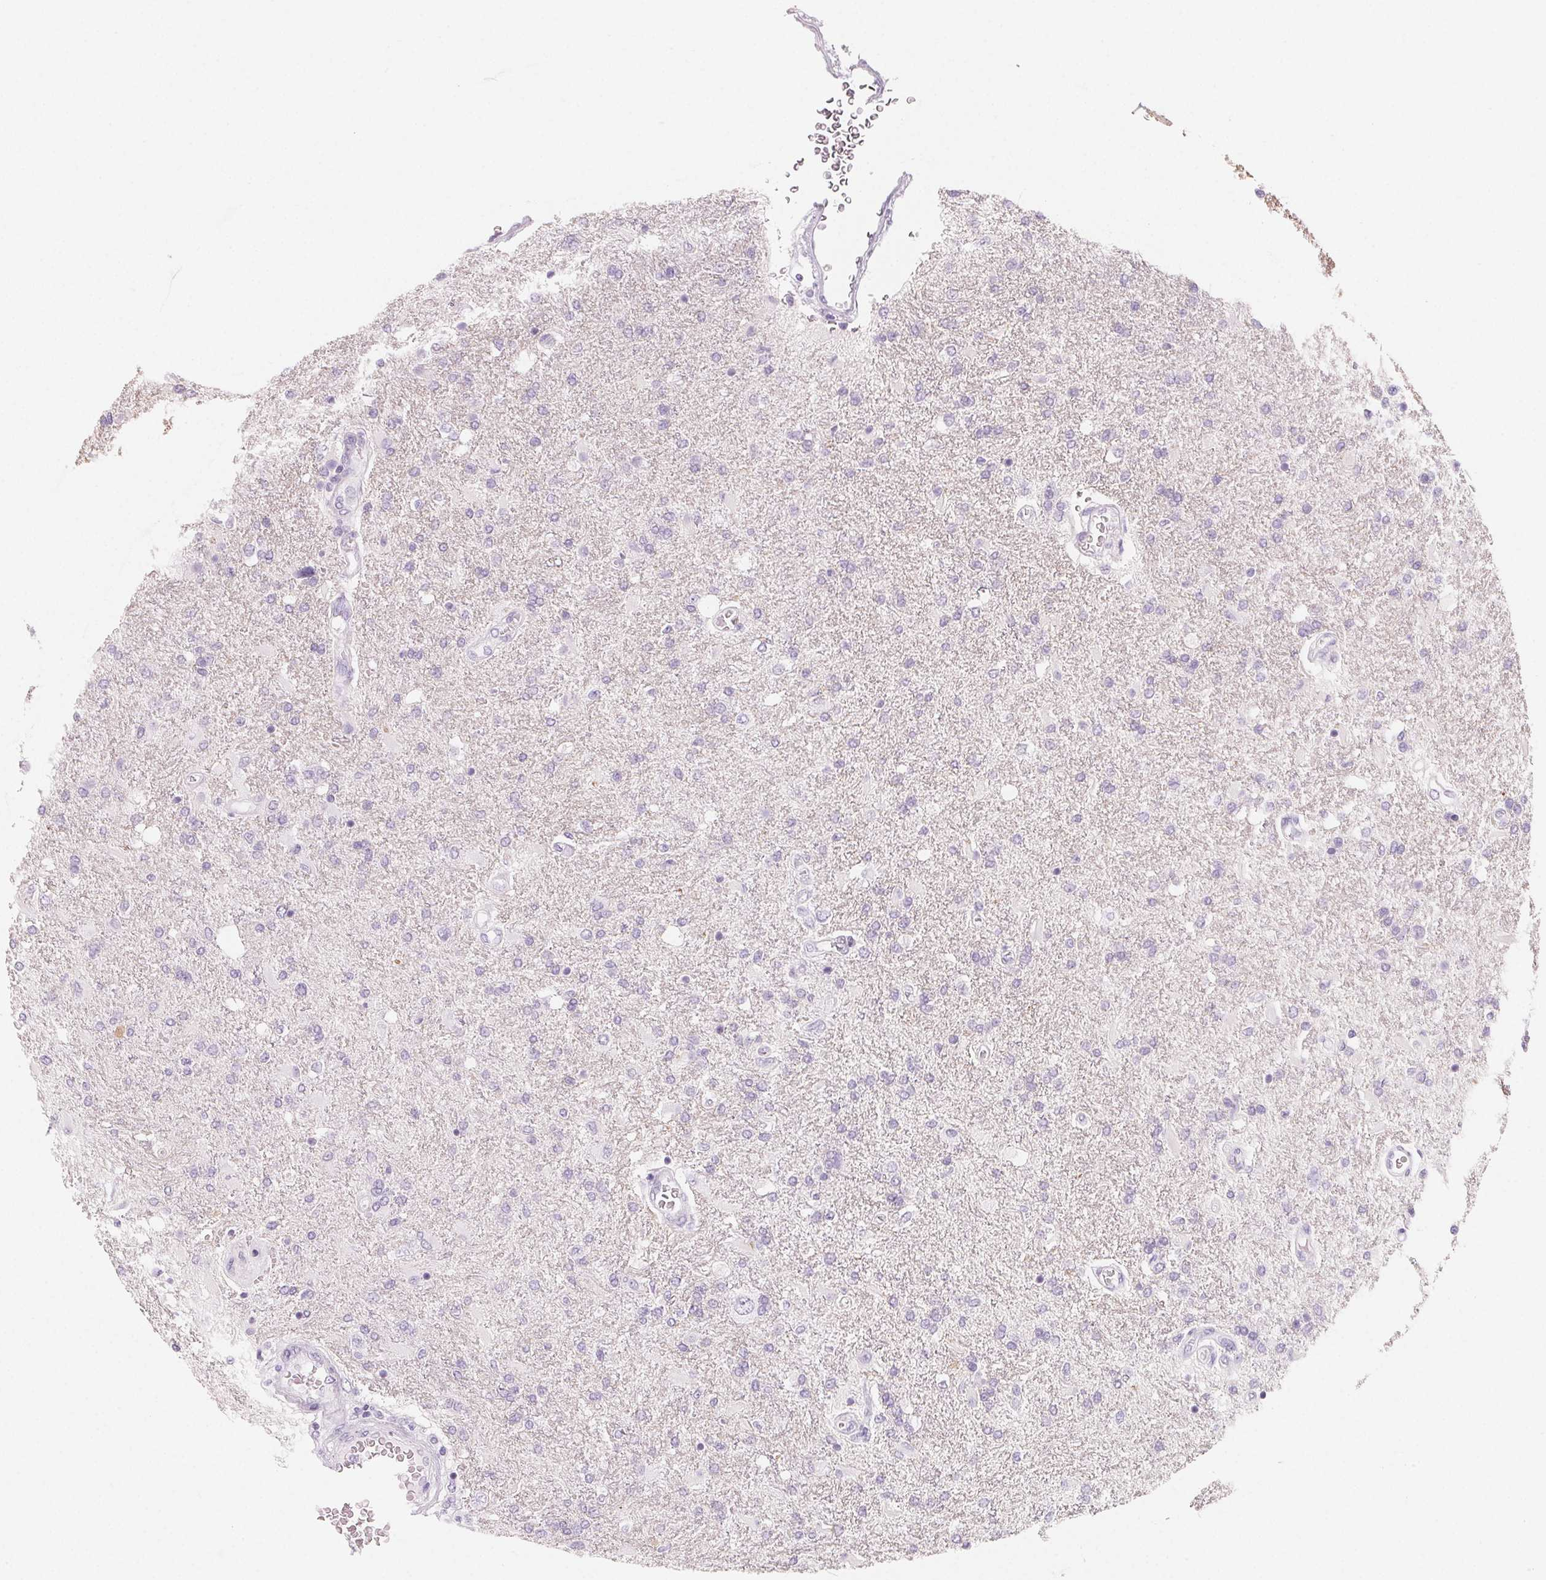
{"staining": {"intensity": "negative", "quantity": "none", "location": "none"}, "tissue": "glioma", "cell_type": "Tumor cells", "image_type": "cancer", "snomed": [{"axis": "morphology", "description": "Glioma, malignant, High grade"}, {"axis": "topography", "description": "Cerebral cortex"}], "caption": "Glioma was stained to show a protein in brown. There is no significant positivity in tumor cells.", "gene": "SH3GL2", "patient": {"sex": "male", "age": 79}}